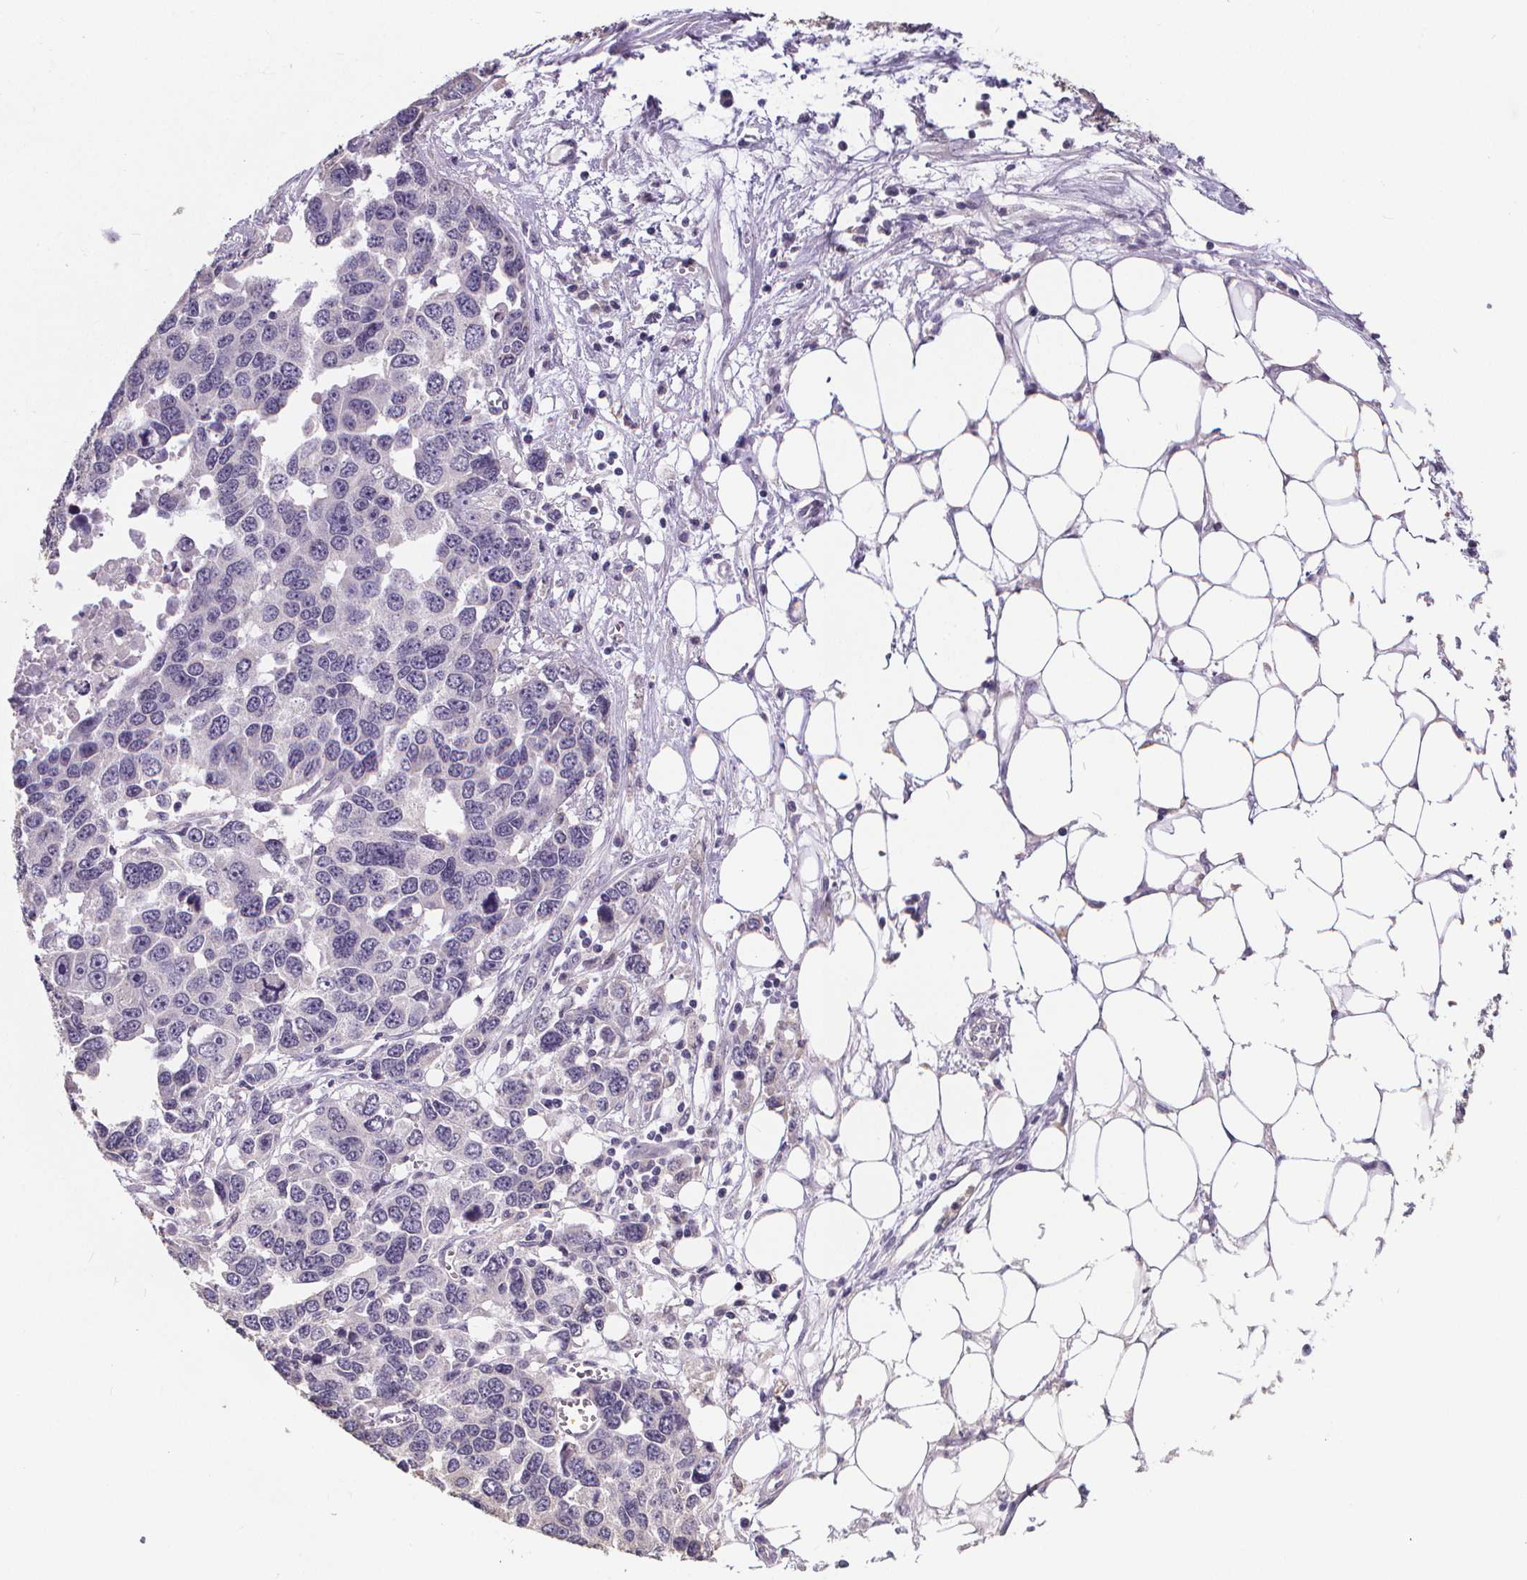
{"staining": {"intensity": "negative", "quantity": "none", "location": "none"}, "tissue": "ovarian cancer", "cell_type": "Tumor cells", "image_type": "cancer", "snomed": [{"axis": "morphology", "description": "Cystadenocarcinoma, serous, NOS"}, {"axis": "topography", "description": "Ovary"}], "caption": "Human ovarian cancer stained for a protein using immunohistochemistry (IHC) demonstrates no staining in tumor cells.", "gene": "ATP6V1D", "patient": {"sex": "female", "age": 76}}